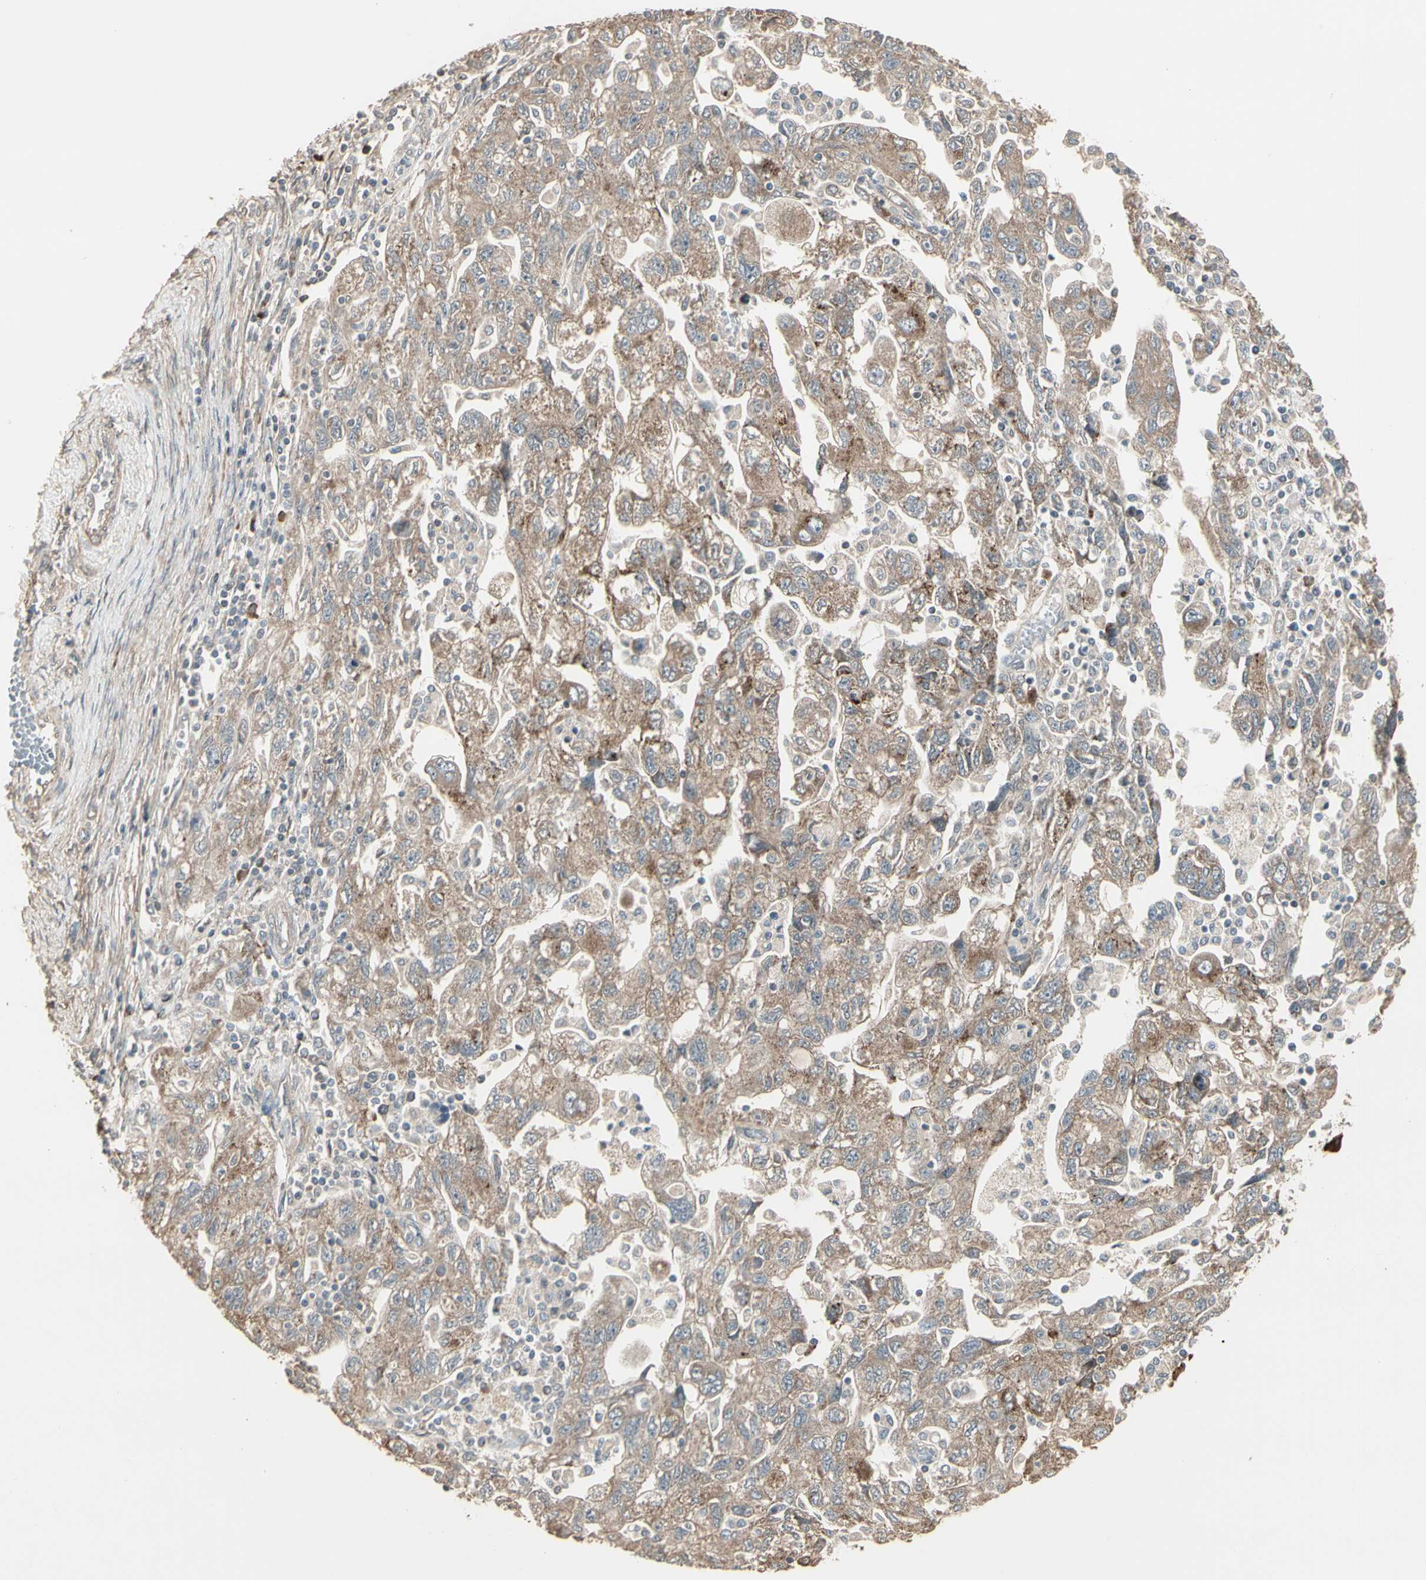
{"staining": {"intensity": "moderate", "quantity": ">75%", "location": "cytoplasmic/membranous"}, "tissue": "ovarian cancer", "cell_type": "Tumor cells", "image_type": "cancer", "snomed": [{"axis": "morphology", "description": "Carcinoma, NOS"}, {"axis": "morphology", "description": "Cystadenocarcinoma, serous, NOS"}, {"axis": "topography", "description": "Ovary"}], "caption": "The micrograph exhibits staining of ovarian carcinoma, revealing moderate cytoplasmic/membranous protein expression (brown color) within tumor cells.", "gene": "GALNT3", "patient": {"sex": "female", "age": 69}}